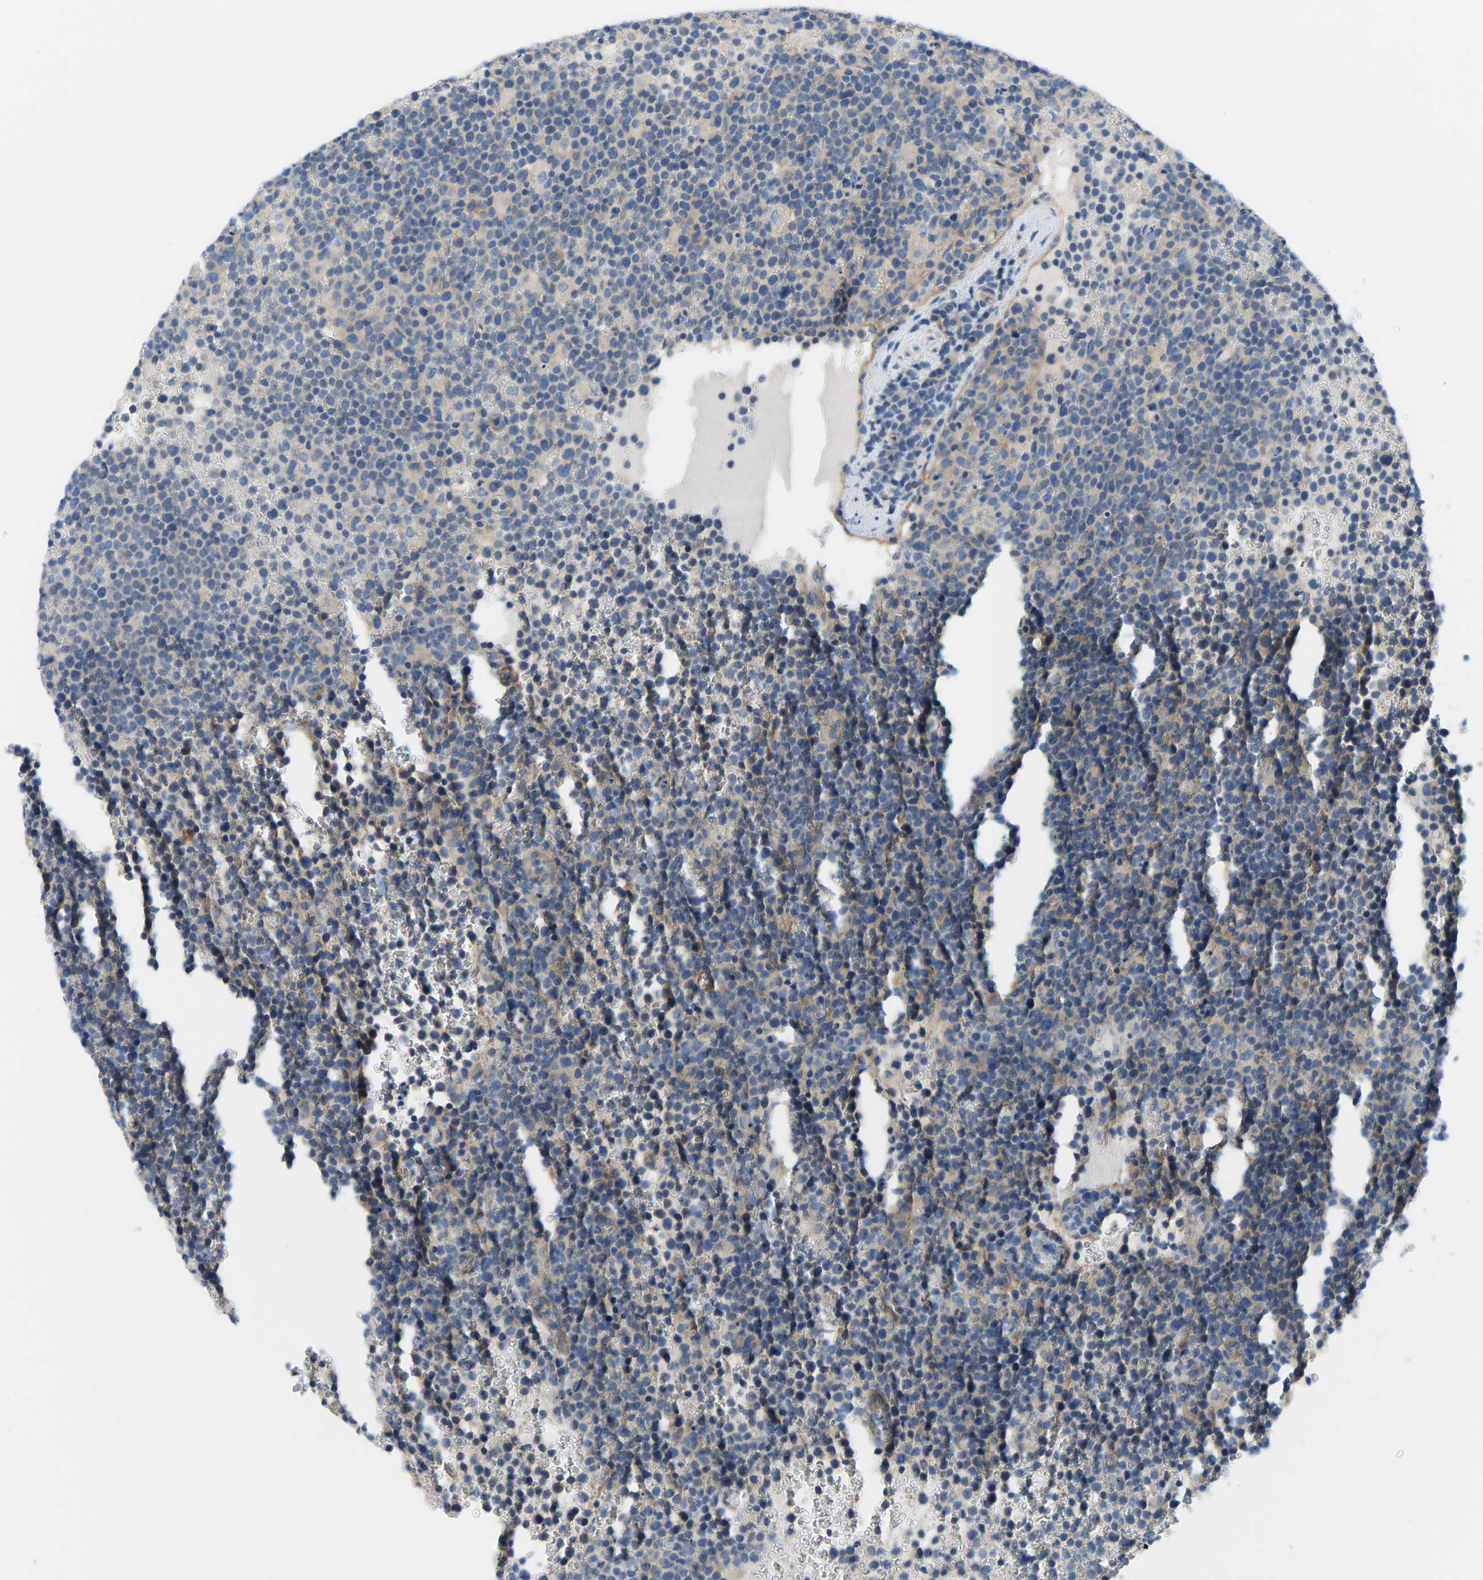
{"staining": {"intensity": "negative", "quantity": "none", "location": "none"}, "tissue": "lymphoma", "cell_type": "Tumor cells", "image_type": "cancer", "snomed": [{"axis": "morphology", "description": "Malignant lymphoma, non-Hodgkin's type, High grade"}, {"axis": "topography", "description": "Lymph node"}], "caption": "Immunohistochemistry (IHC) micrograph of neoplastic tissue: human lymphoma stained with DAB (3,3'-diaminobenzidine) reveals no significant protein staining in tumor cells.", "gene": "CHAD", "patient": {"sex": "male", "age": 61}}